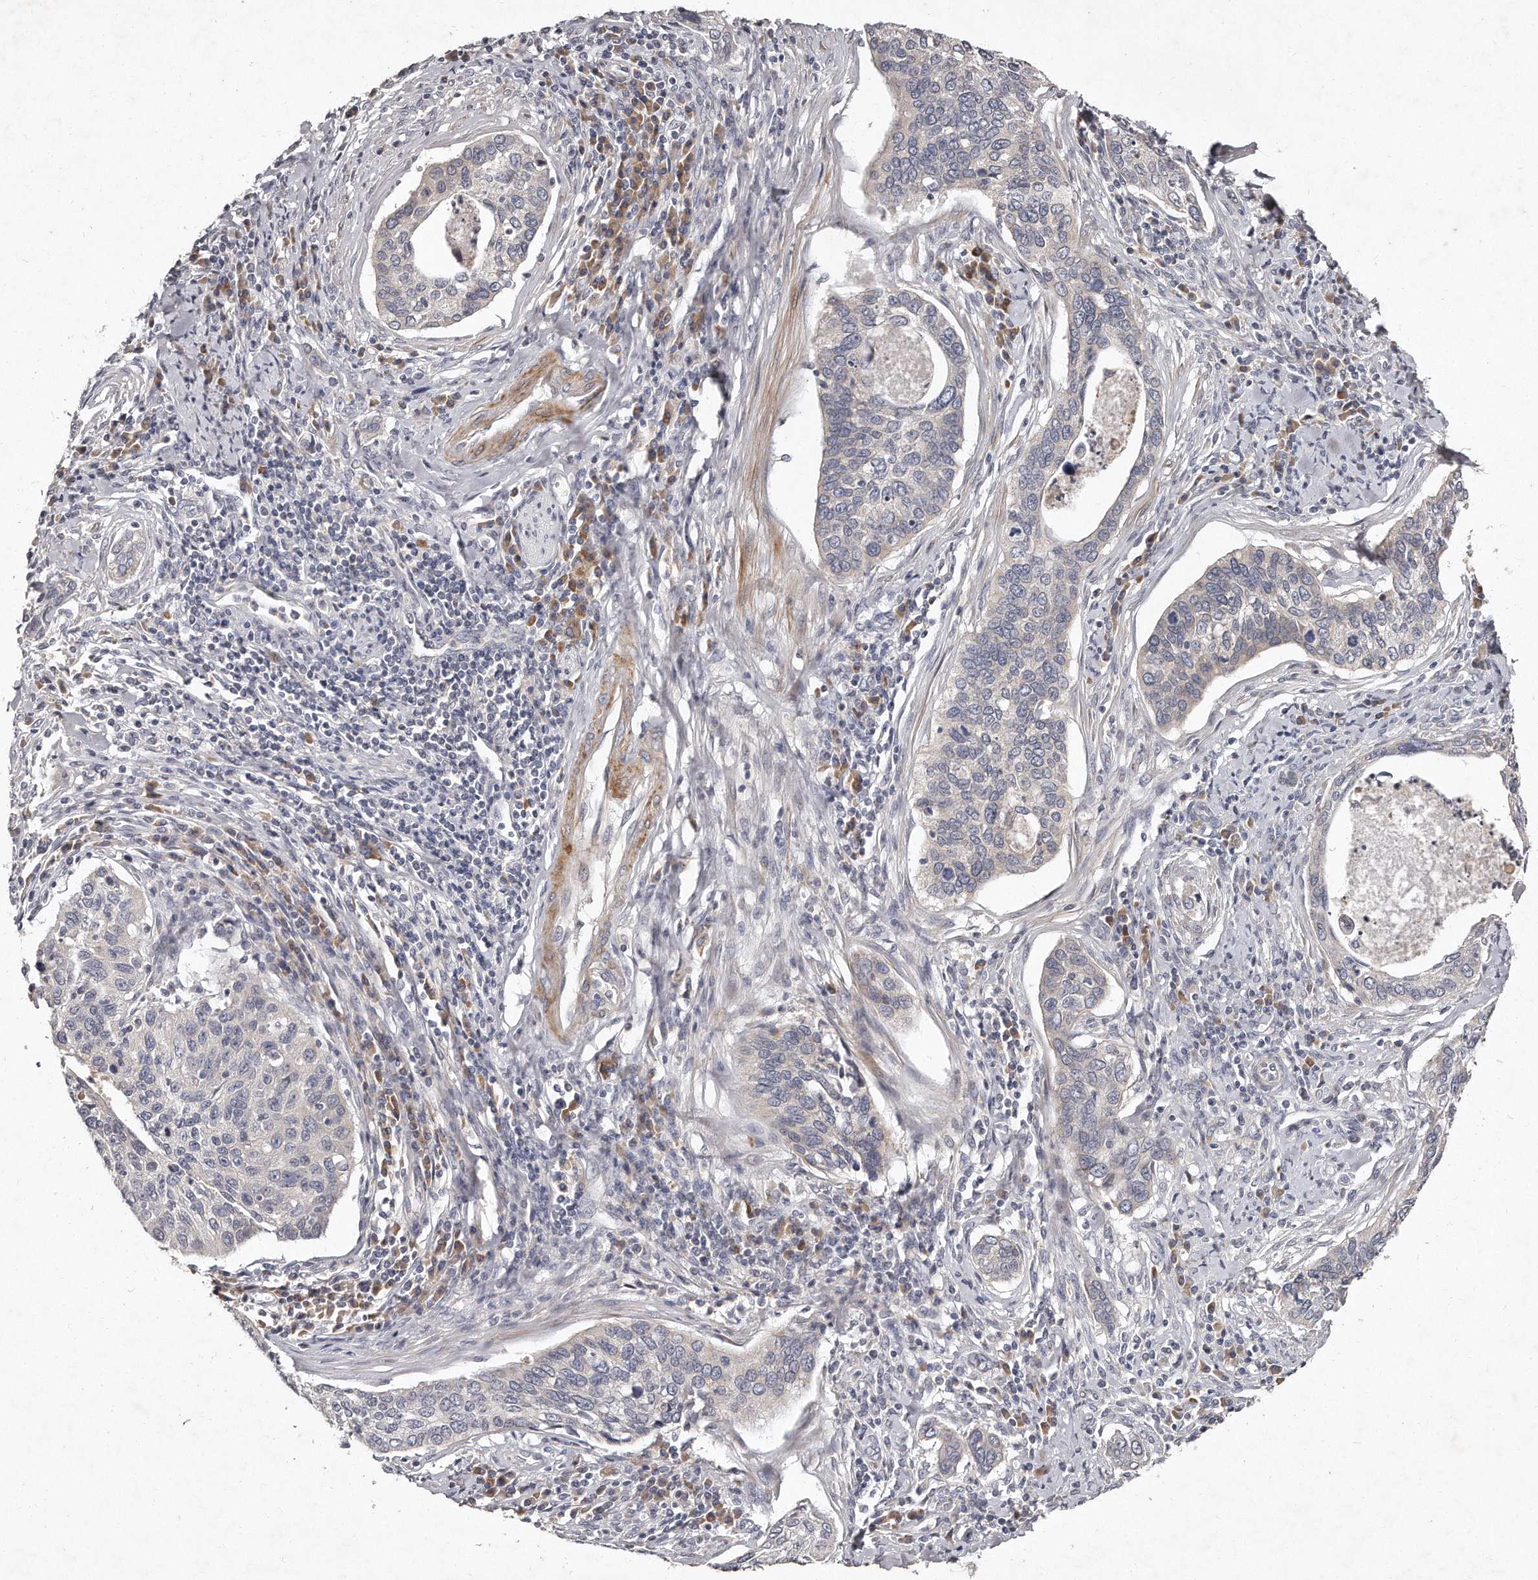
{"staining": {"intensity": "negative", "quantity": "none", "location": "none"}, "tissue": "cervical cancer", "cell_type": "Tumor cells", "image_type": "cancer", "snomed": [{"axis": "morphology", "description": "Squamous cell carcinoma, NOS"}, {"axis": "topography", "description": "Cervix"}], "caption": "The IHC micrograph has no significant positivity in tumor cells of squamous cell carcinoma (cervical) tissue.", "gene": "TECR", "patient": {"sex": "female", "age": 53}}